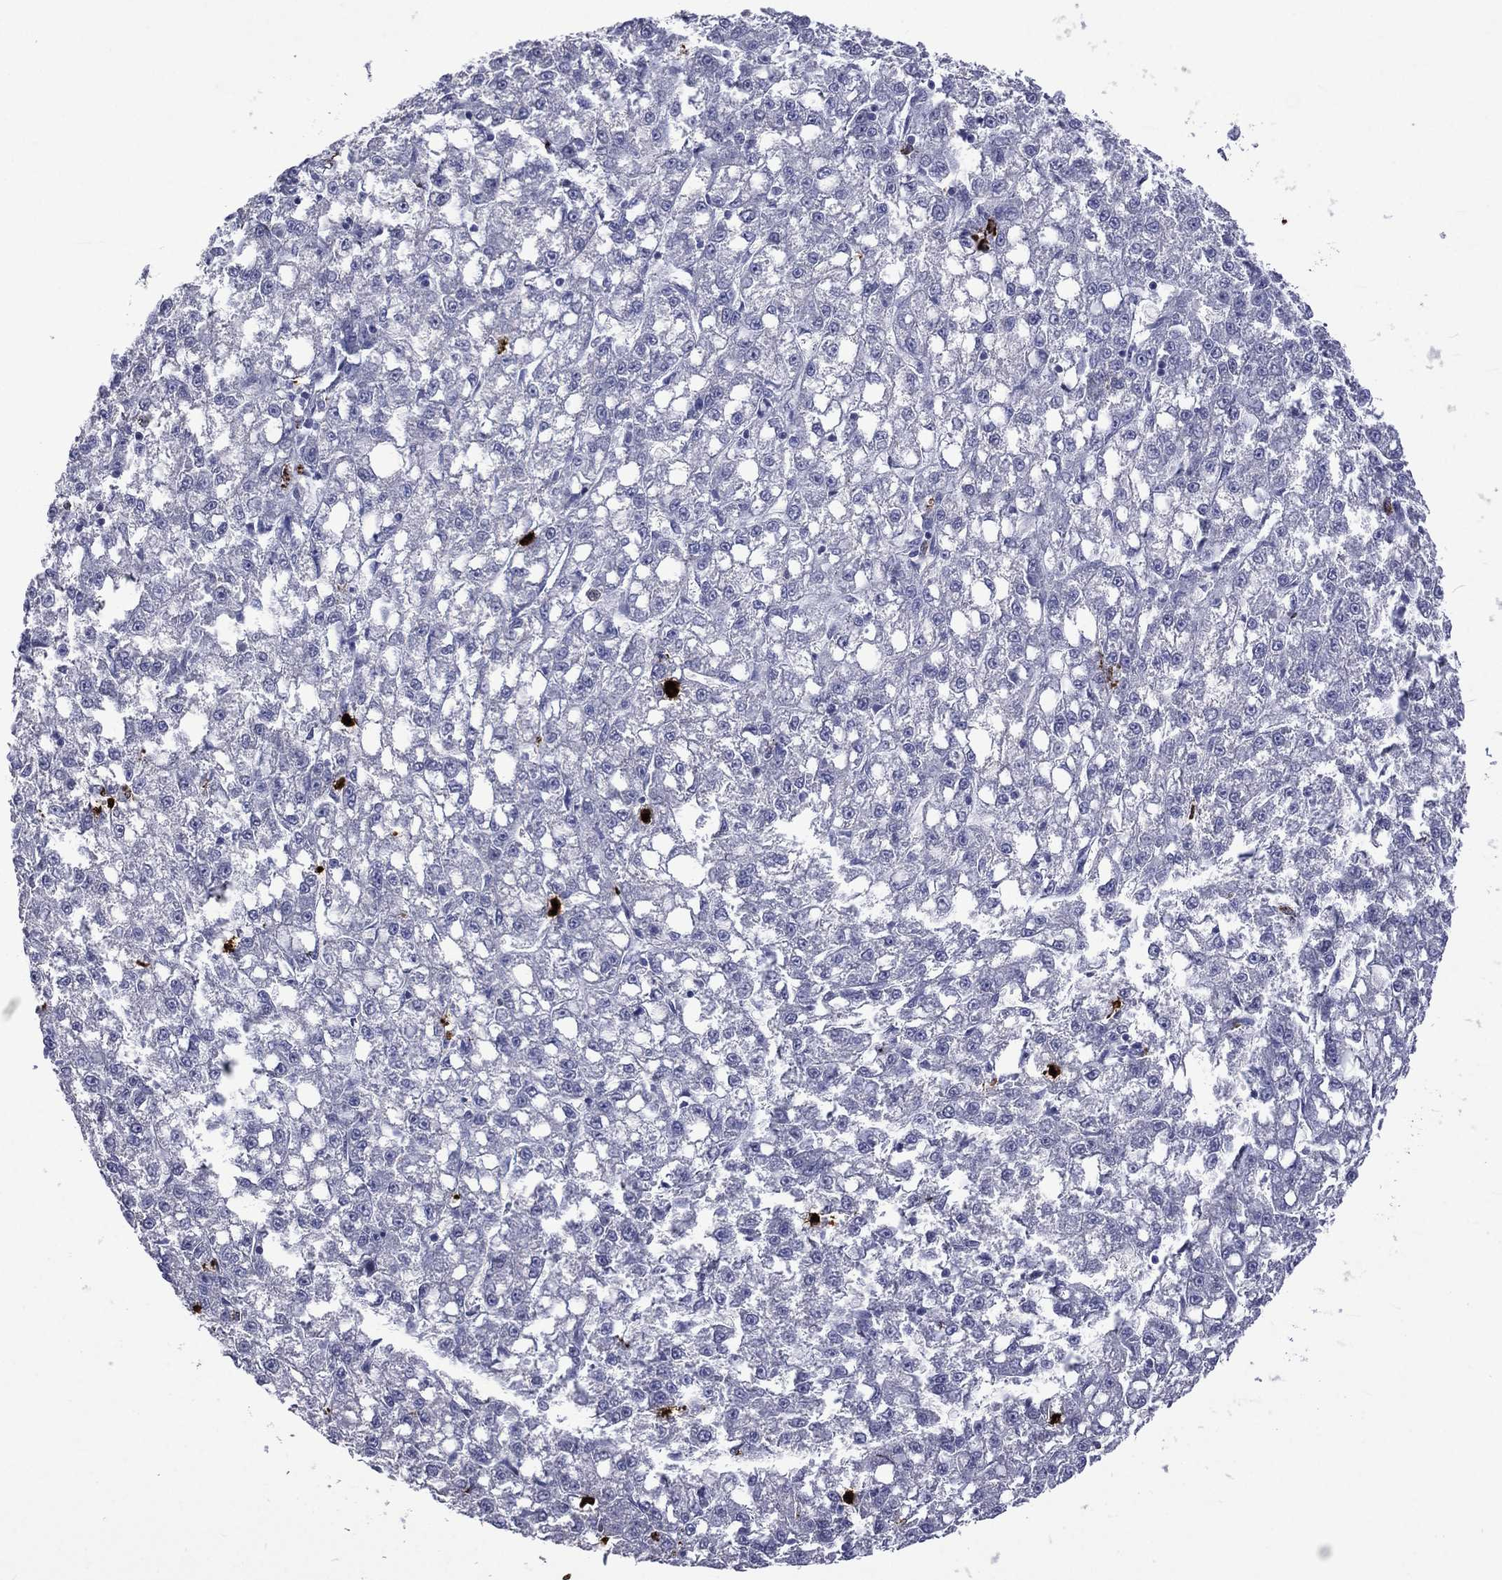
{"staining": {"intensity": "negative", "quantity": "none", "location": "none"}, "tissue": "liver cancer", "cell_type": "Tumor cells", "image_type": "cancer", "snomed": [{"axis": "morphology", "description": "Carcinoma, Hepatocellular, NOS"}, {"axis": "topography", "description": "Liver"}], "caption": "The micrograph exhibits no significant expression in tumor cells of liver cancer (hepatocellular carcinoma).", "gene": "ELANE", "patient": {"sex": "female", "age": 65}}